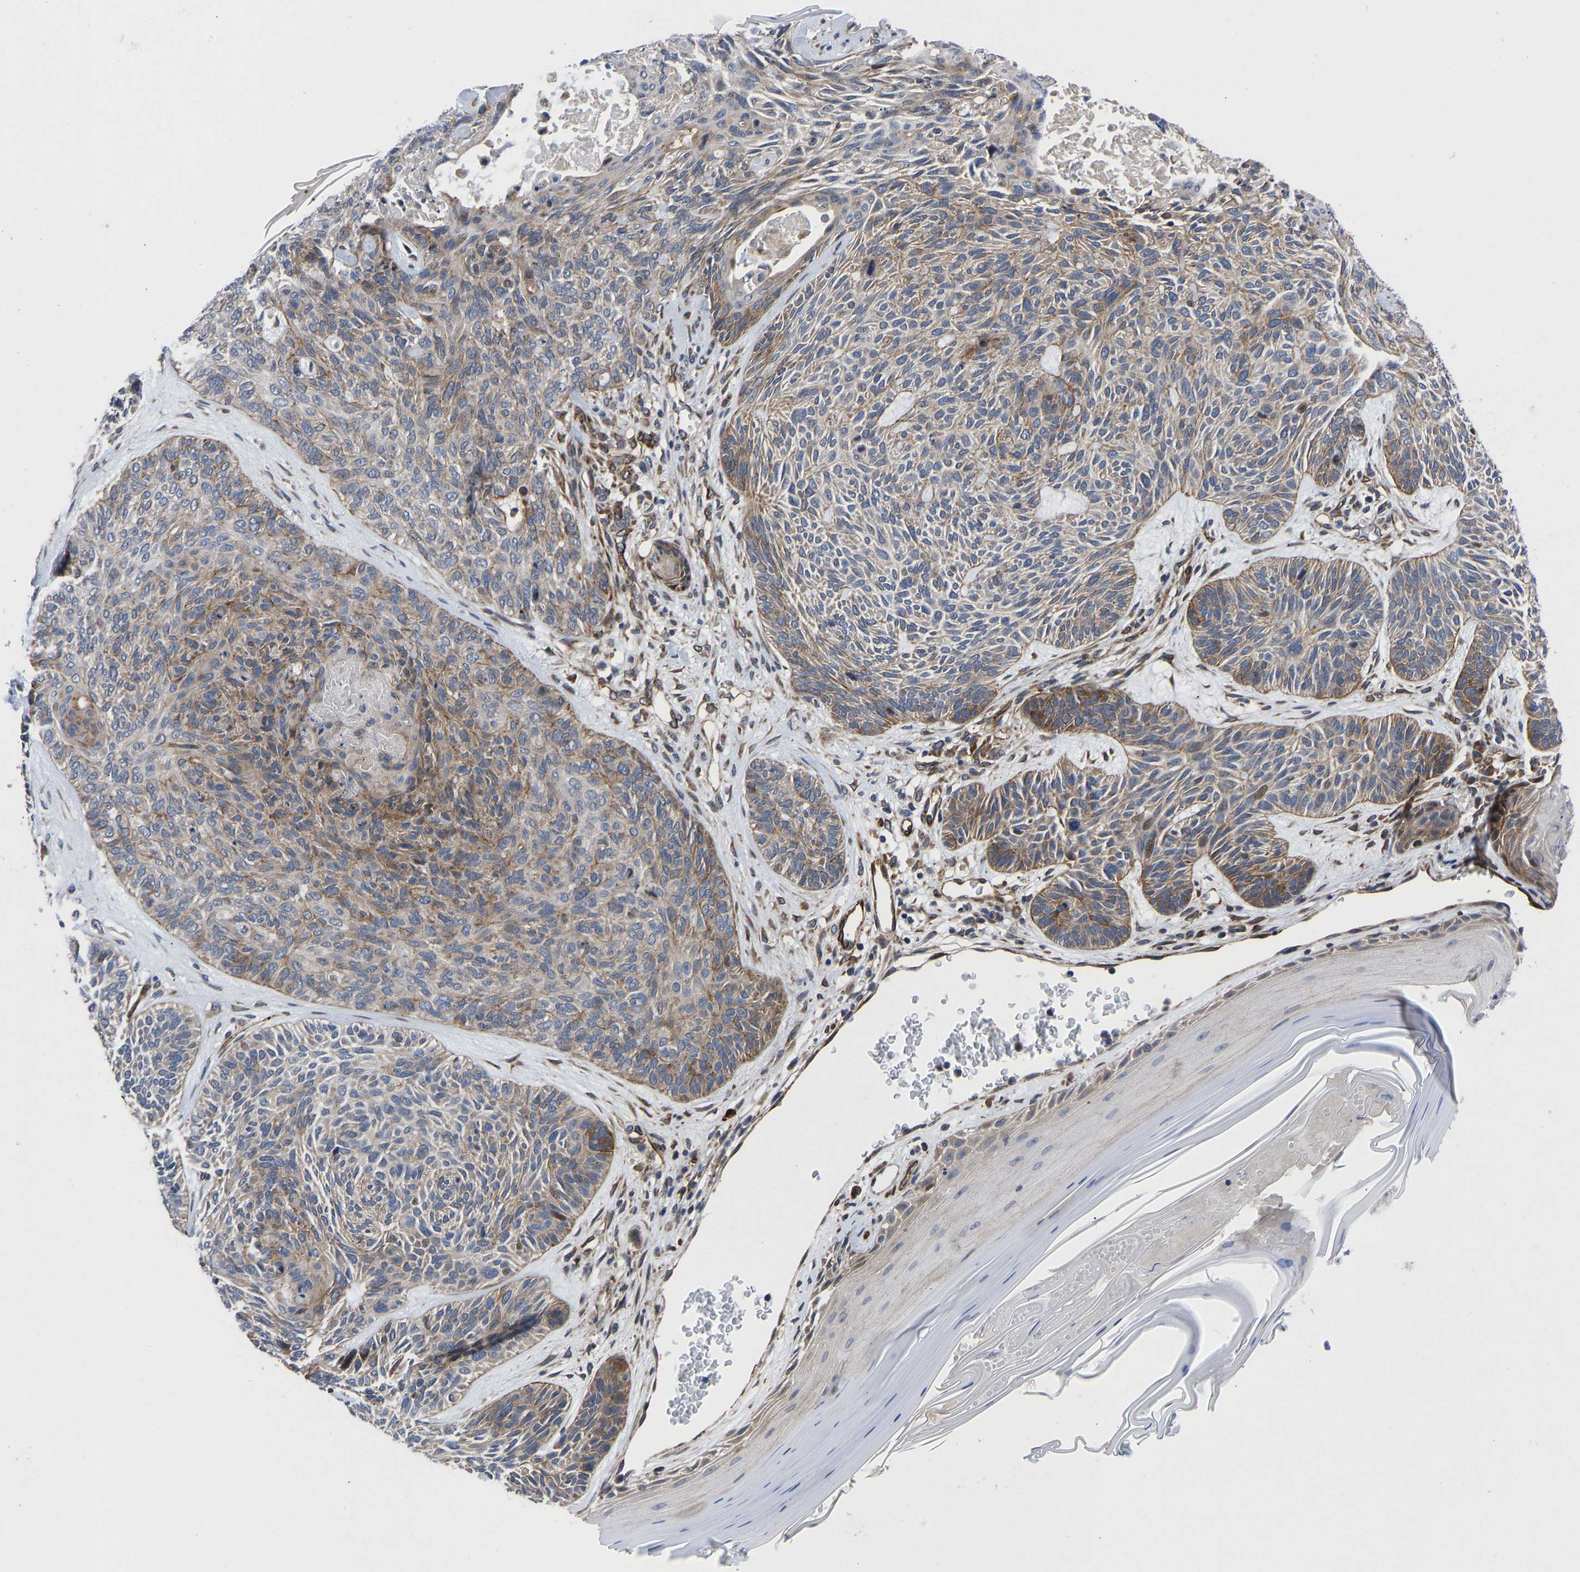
{"staining": {"intensity": "moderate", "quantity": "25%-75%", "location": "cytoplasmic/membranous"}, "tissue": "skin cancer", "cell_type": "Tumor cells", "image_type": "cancer", "snomed": [{"axis": "morphology", "description": "Basal cell carcinoma"}, {"axis": "topography", "description": "Skin"}], "caption": "This is an image of immunohistochemistry (IHC) staining of skin cancer (basal cell carcinoma), which shows moderate staining in the cytoplasmic/membranous of tumor cells.", "gene": "TMEM38B", "patient": {"sex": "male", "age": 55}}